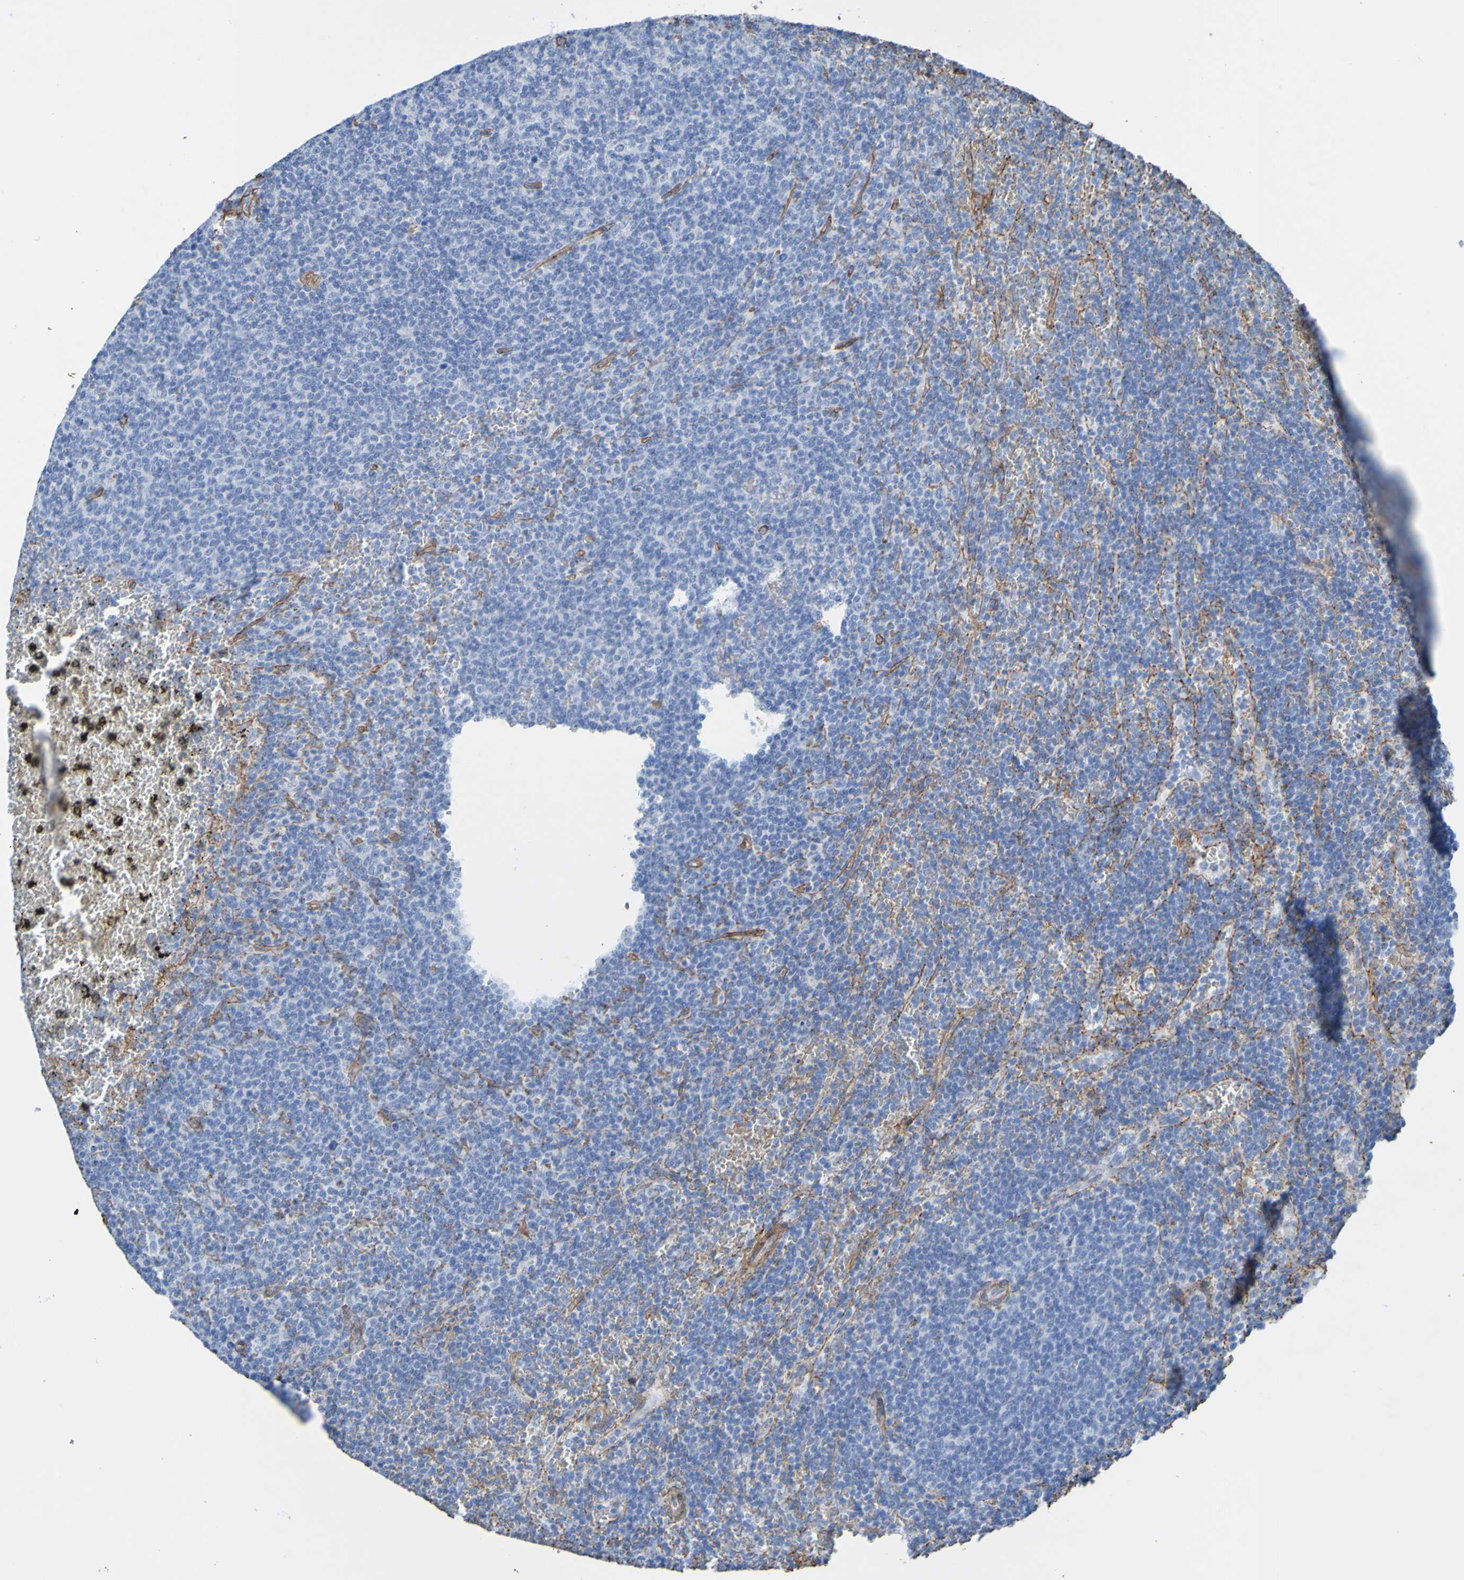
{"staining": {"intensity": "negative", "quantity": "none", "location": "none"}, "tissue": "lymphoma", "cell_type": "Tumor cells", "image_type": "cancer", "snomed": [{"axis": "morphology", "description": "Malignant lymphoma, non-Hodgkin's type, Low grade"}, {"axis": "topography", "description": "Spleen"}], "caption": "High power microscopy image of an IHC photomicrograph of malignant lymphoma, non-Hodgkin's type (low-grade), revealing no significant positivity in tumor cells.", "gene": "COL4A2", "patient": {"sex": "female", "age": 50}}